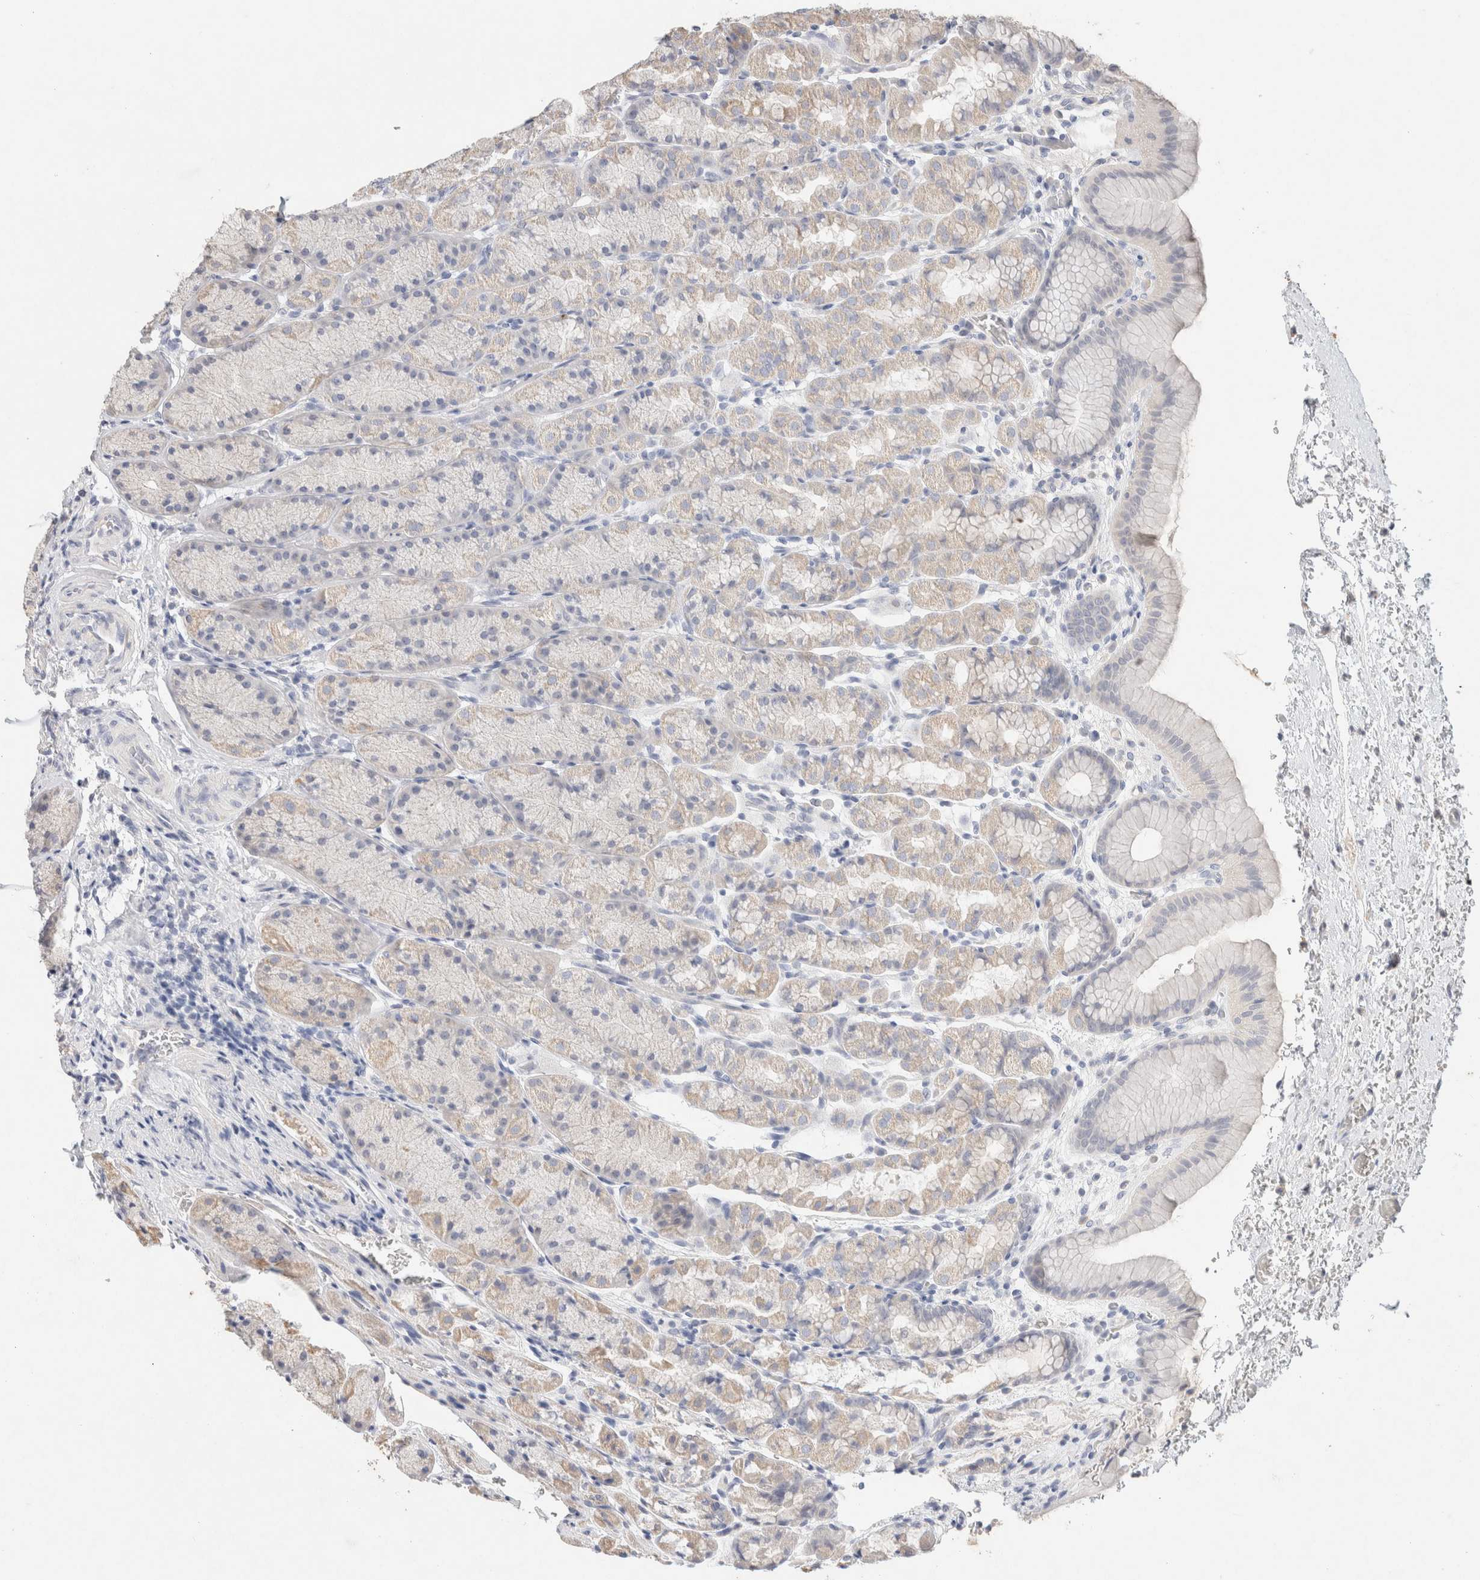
{"staining": {"intensity": "weak", "quantity": "<25%", "location": "cytoplasmic/membranous"}, "tissue": "stomach", "cell_type": "Glandular cells", "image_type": "normal", "snomed": [{"axis": "morphology", "description": "Normal tissue, NOS"}, {"axis": "topography", "description": "Stomach"}], "caption": "Protein analysis of unremarkable stomach reveals no significant expression in glandular cells.", "gene": "MPP2", "patient": {"sex": "male", "age": 42}}